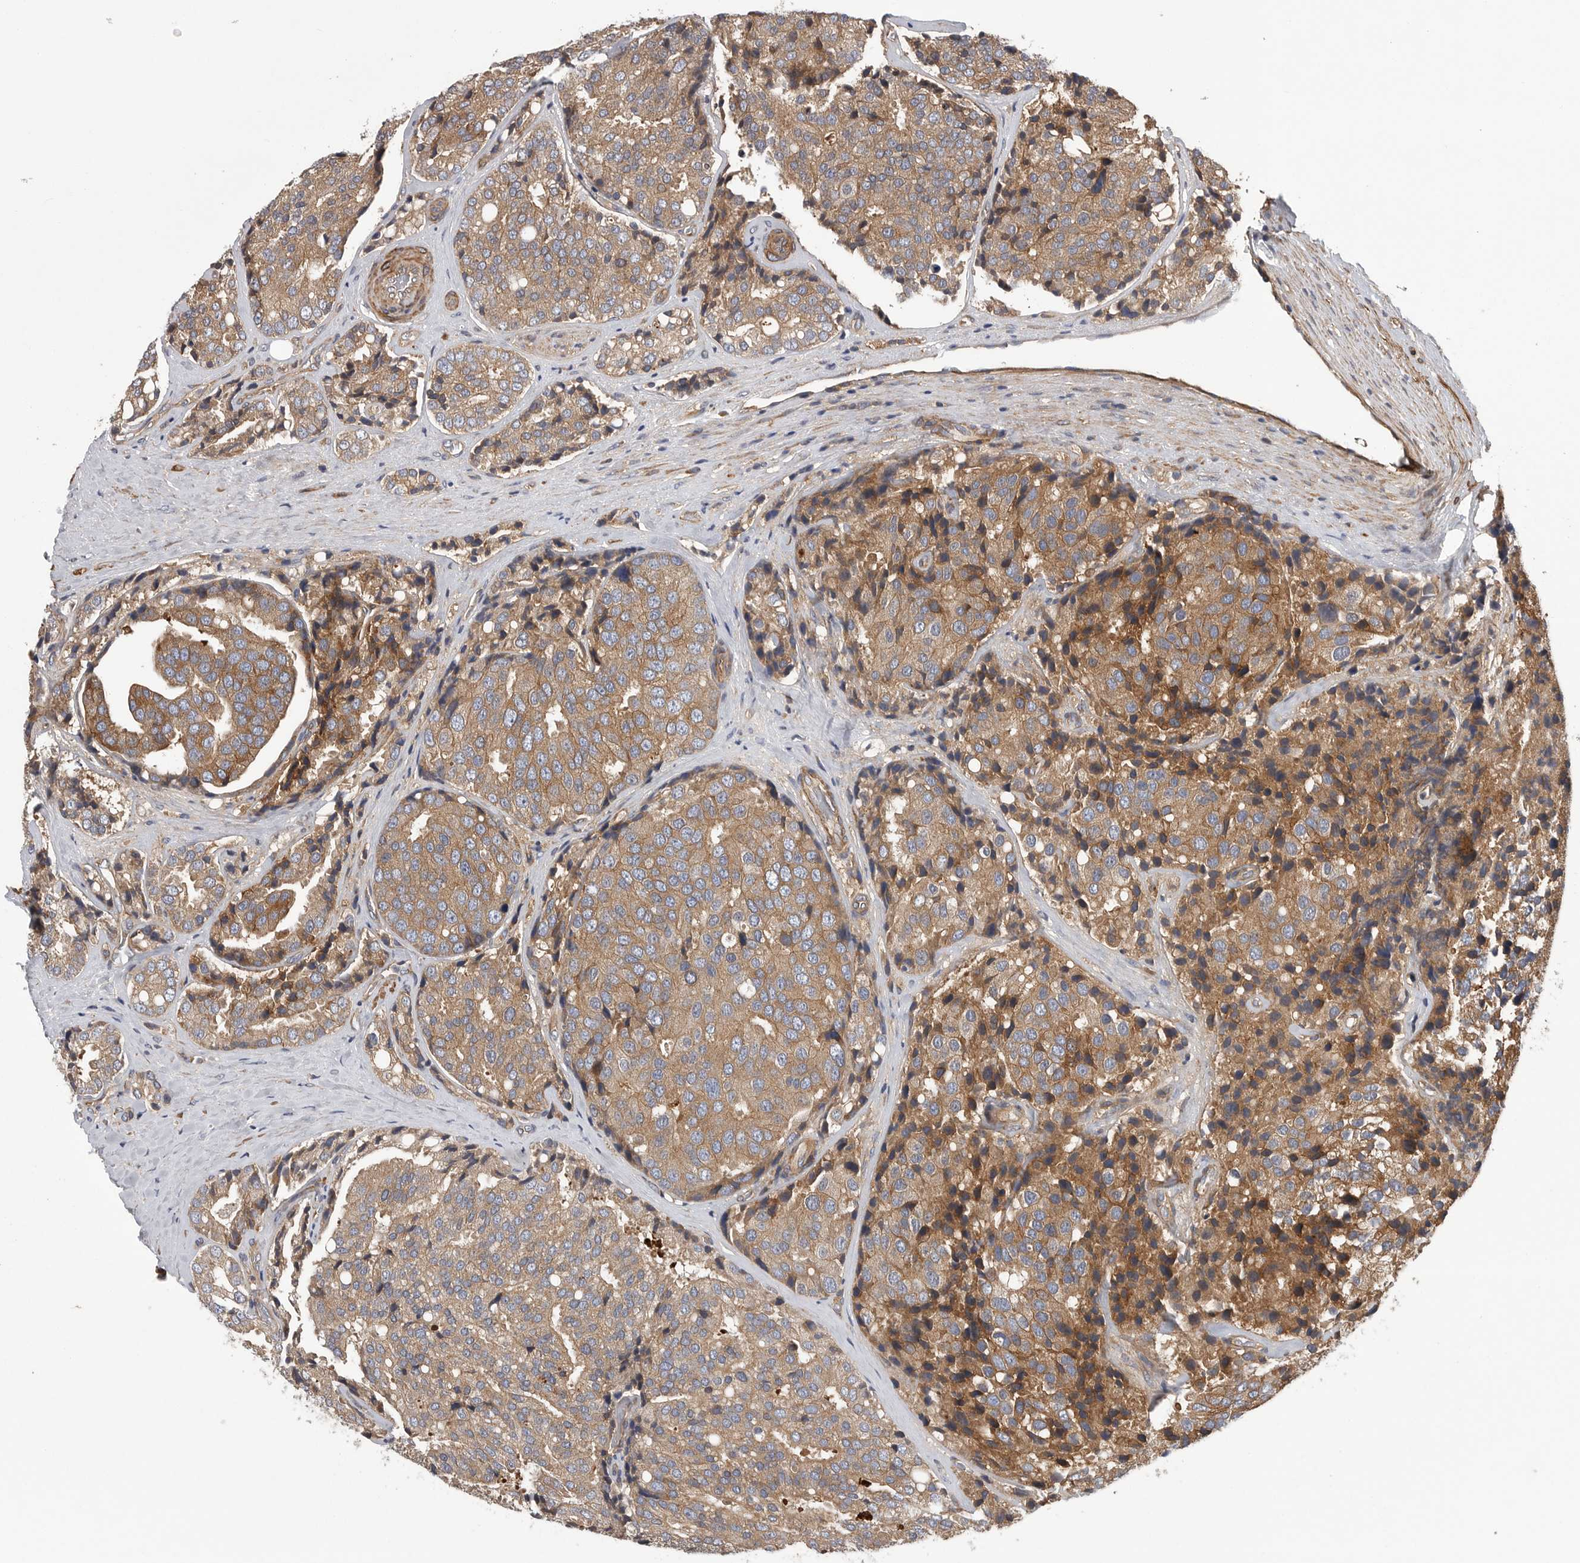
{"staining": {"intensity": "moderate", "quantity": ">75%", "location": "cytoplasmic/membranous"}, "tissue": "prostate cancer", "cell_type": "Tumor cells", "image_type": "cancer", "snomed": [{"axis": "morphology", "description": "Adenocarcinoma, High grade"}, {"axis": "topography", "description": "Prostate"}], "caption": "Approximately >75% of tumor cells in human prostate cancer (adenocarcinoma (high-grade)) reveal moderate cytoplasmic/membranous protein expression as visualized by brown immunohistochemical staining.", "gene": "OXR1", "patient": {"sex": "male", "age": 50}}